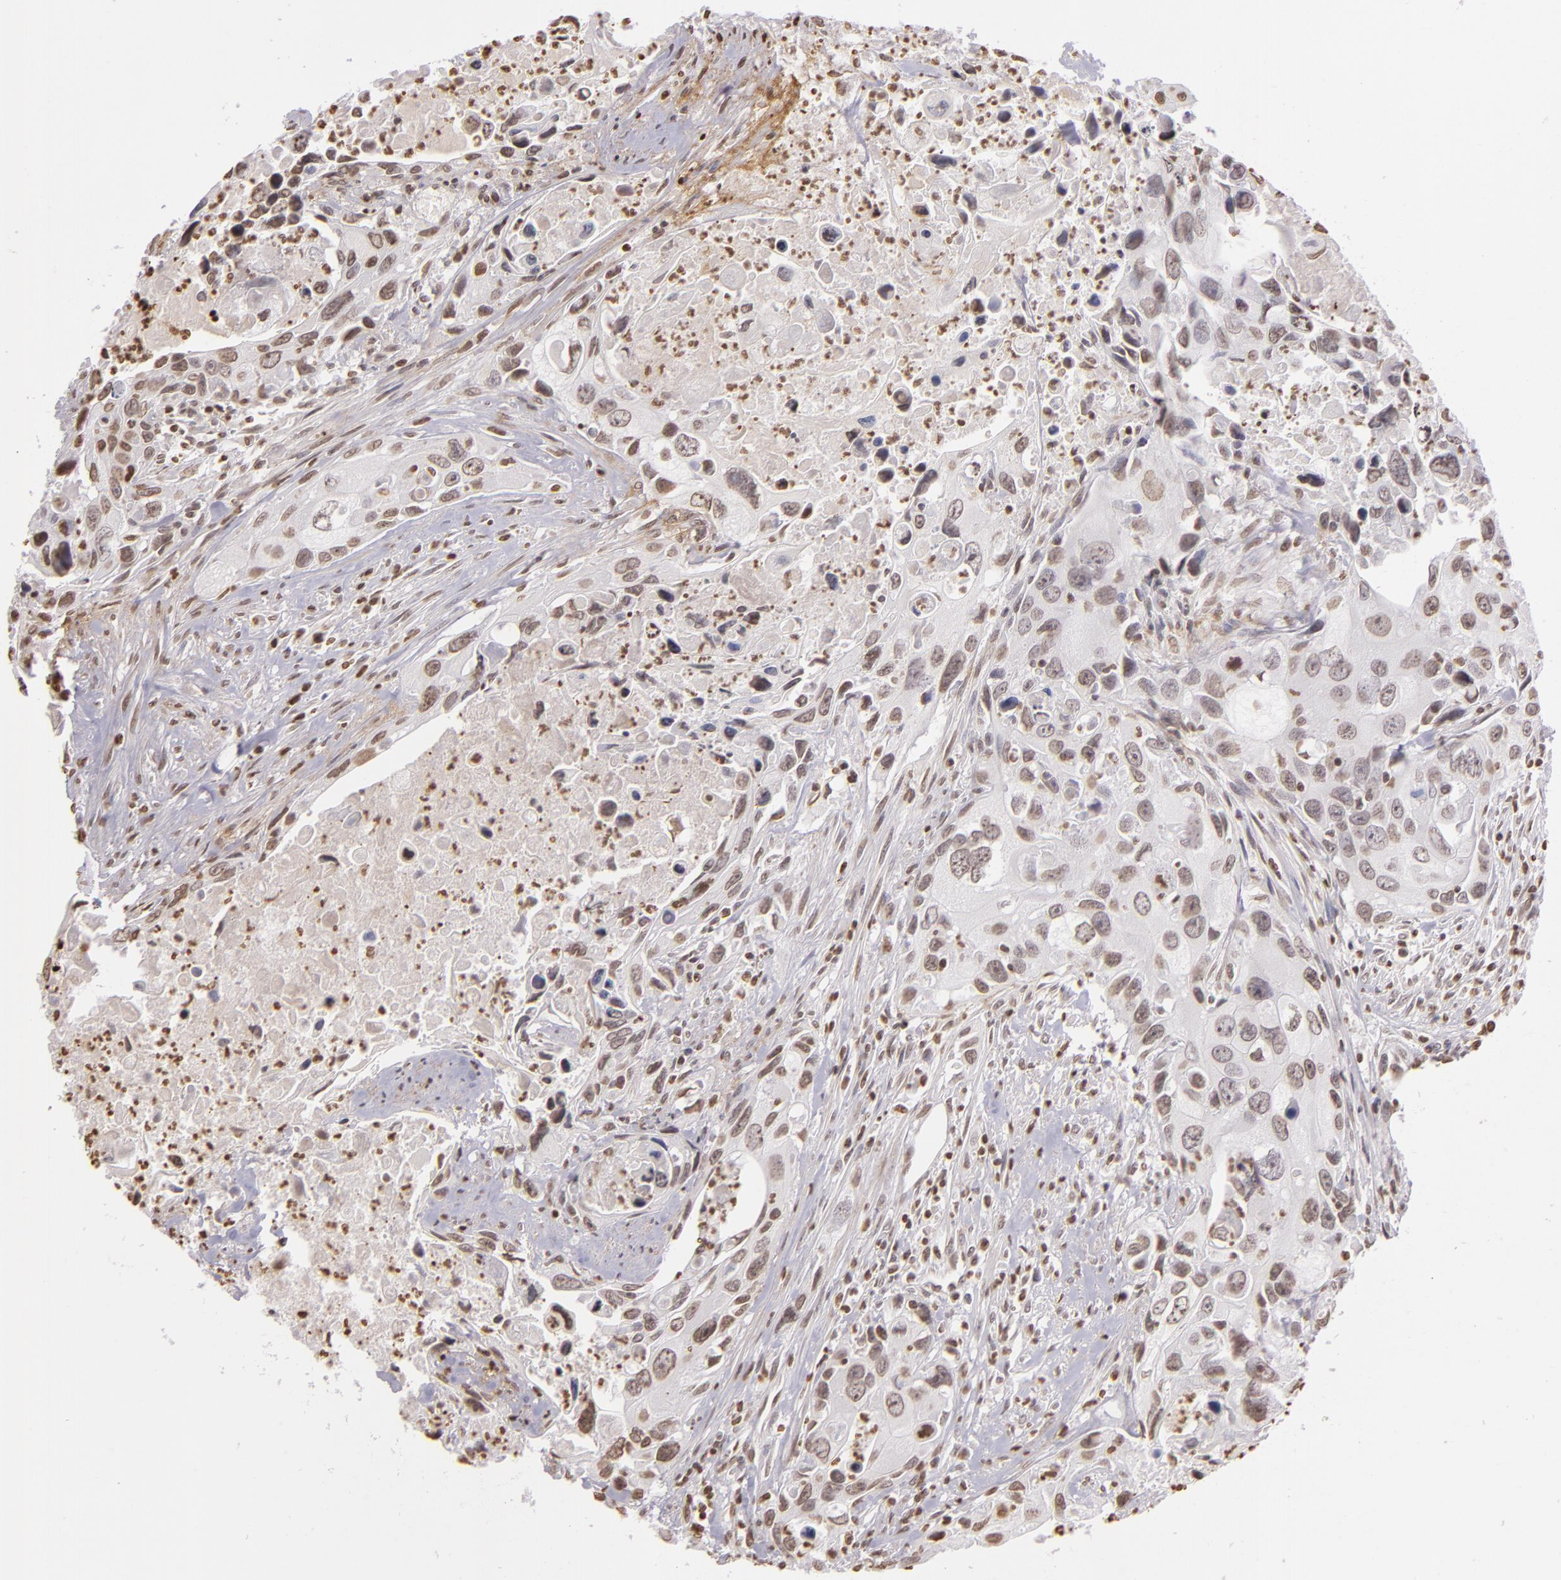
{"staining": {"intensity": "weak", "quantity": "25%-75%", "location": "nuclear"}, "tissue": "urothelial cancer", "cell_type": "Tumor cells", "image_type": "cancer", "snomed": [{"axis": "morphology", "description": "Urothelial carcinoma, High grade"}, {"axis": "topography", "description": "Urinary bladder"}], "caption": "Tumor cells demonstrate low levels of weak nuclear staining in approximately 25%-75% of cells in human urothelial carcinoma (high-grade).", "gene": "THRB", "patient": {"sex": "male", "age": 71}}